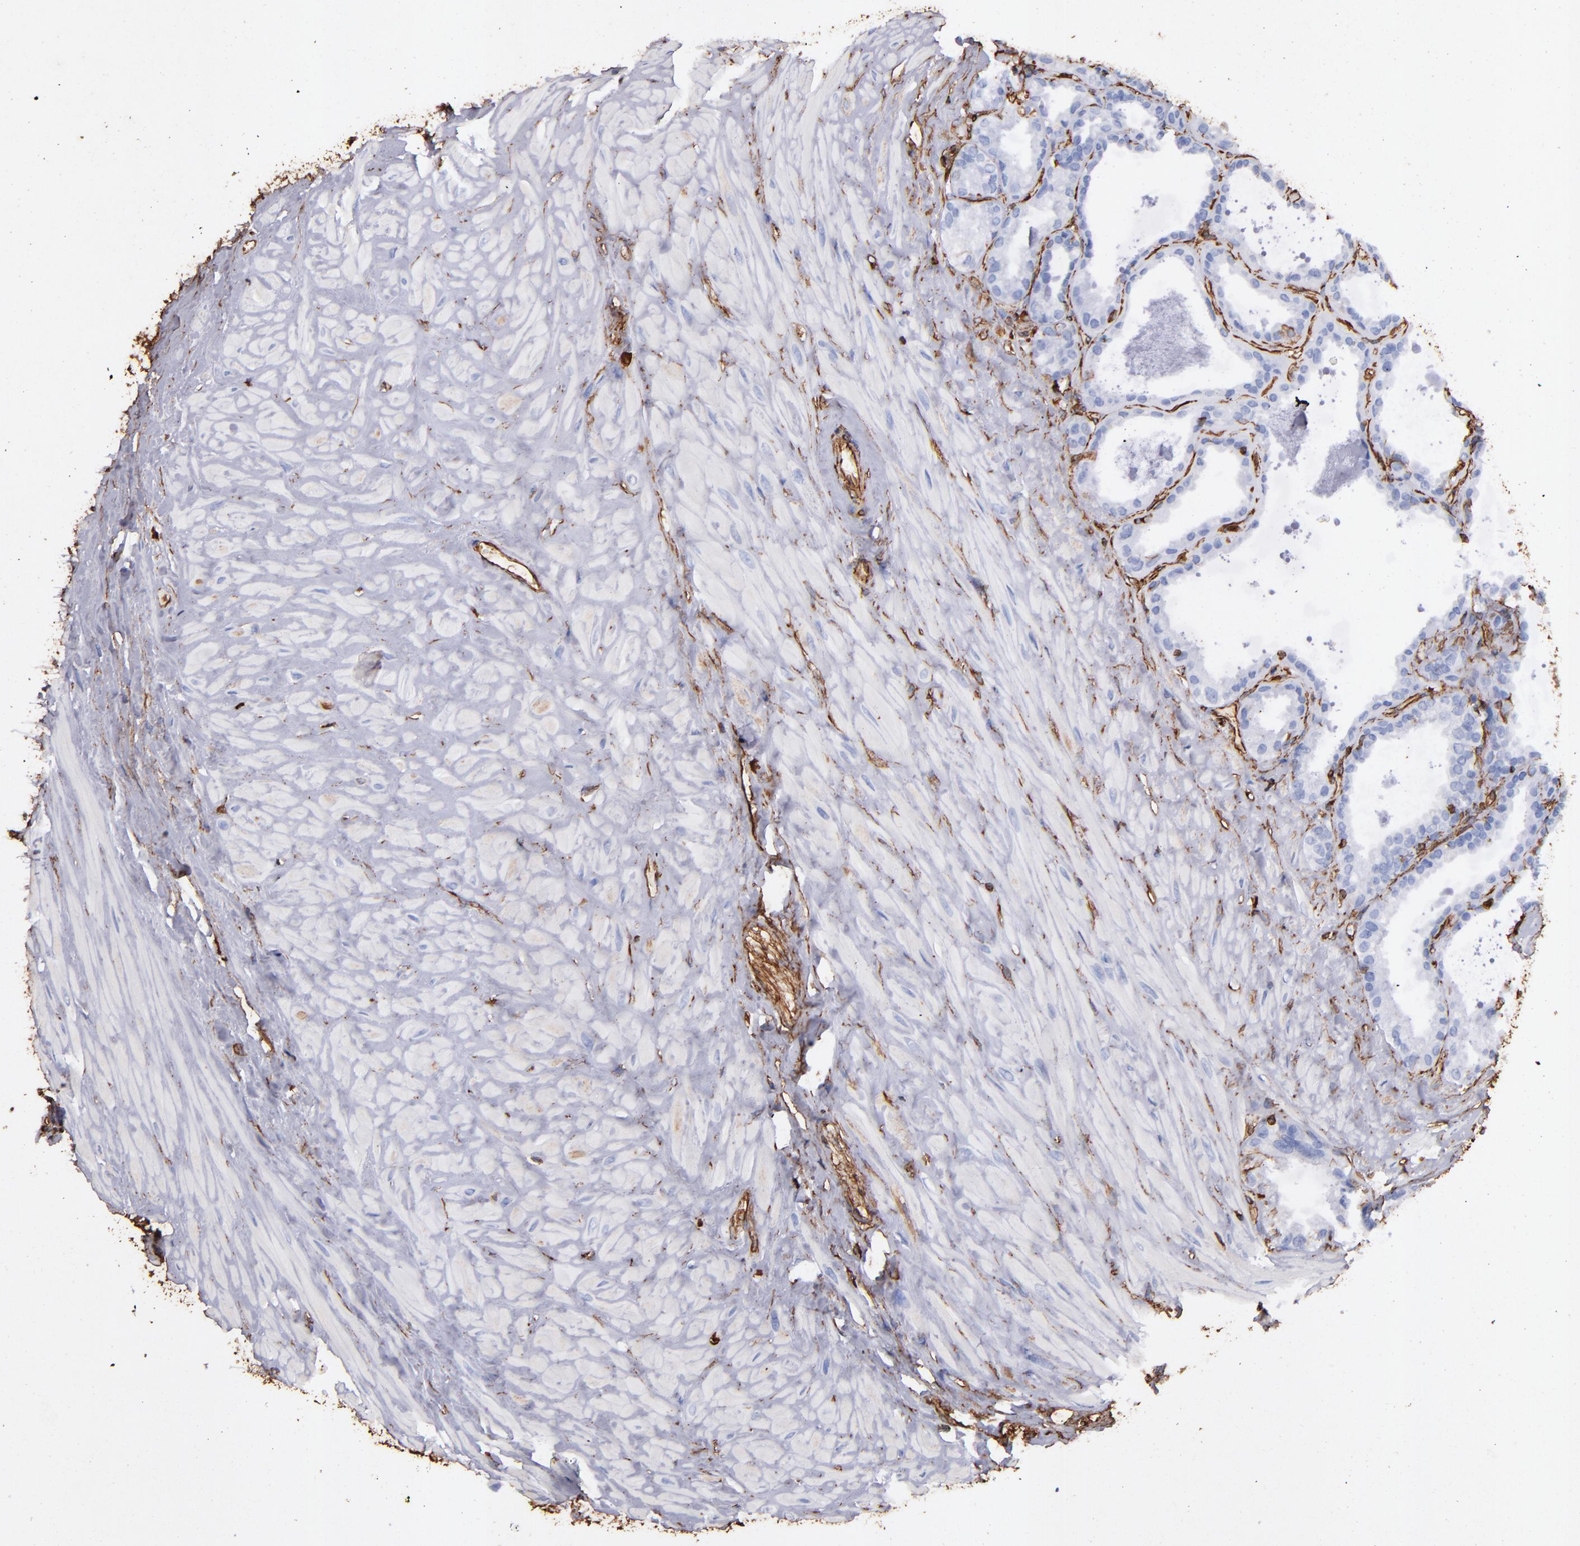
{"staining": {"intensity": "strong", "quantity": ">75%", "location": "cytoplasmic/membranous,nuclear"}, "tissue": "seminal vesicle", "cell_type": "Glandular cells", "image_type": "normal", "snomed": [{"axis": "morphology", "description": "Normal tissue, NOS"}, {"axis": "morphology", "description": "Inflammation, NOS"}, {"axis": "topography", "description": "Urinary bladder"}, {"axis": "topography", "description": "Prostate"}, {"axis": "topography", "description": "Seminal veicle"}], "caption": "Immunohistochemistry (DAB (3,3'-diaminobenzidine)) staining of benign human seminal vesicle demonstrates strong cytoplasmic/membranous,nuclear protein positivity in approximately >75% of glandular cells.", "gene": "VIM", "patient": {"sex": "male", "age": 82}}